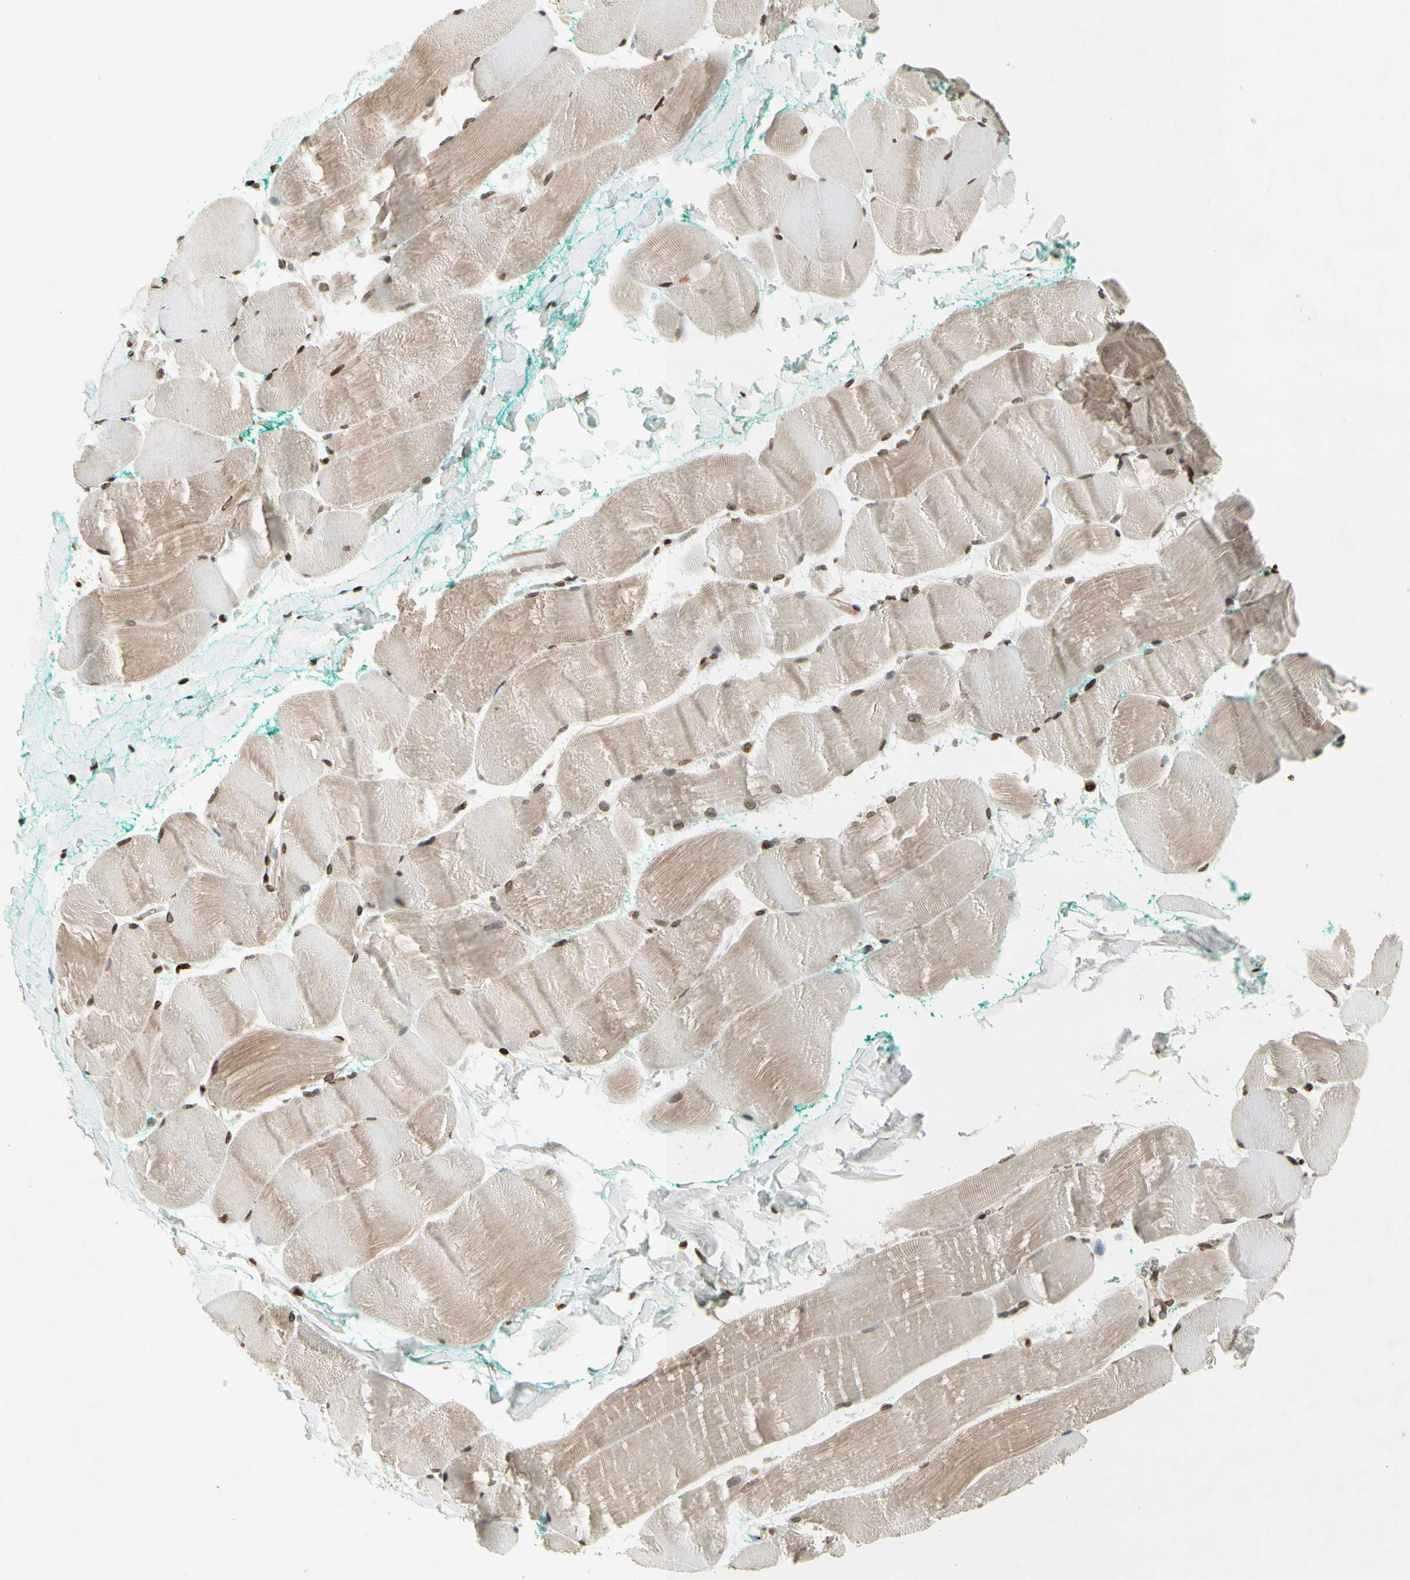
{"staining": {"intensity": "moderate", "quantity": ">75%", "location": "nuclear"}, "tissue": "skeletal muscle", "cell_type": "Myocytes", "image_type": "normal", "snomed": [{"axis": "morphology", "description": "Normal tissue, NOS"}, {"axis": "morphology", "description": "Squamous cell carcinoma, NOS"}, {"axis": "topography", "description": "Skeletal muscle"}], "caption": "A brown stain shows moderate nuclear staining of a protein in myocytes of normal skeletal muscle.", "gene": "RORA", "patient": {"sex": "male", "age": 51}}